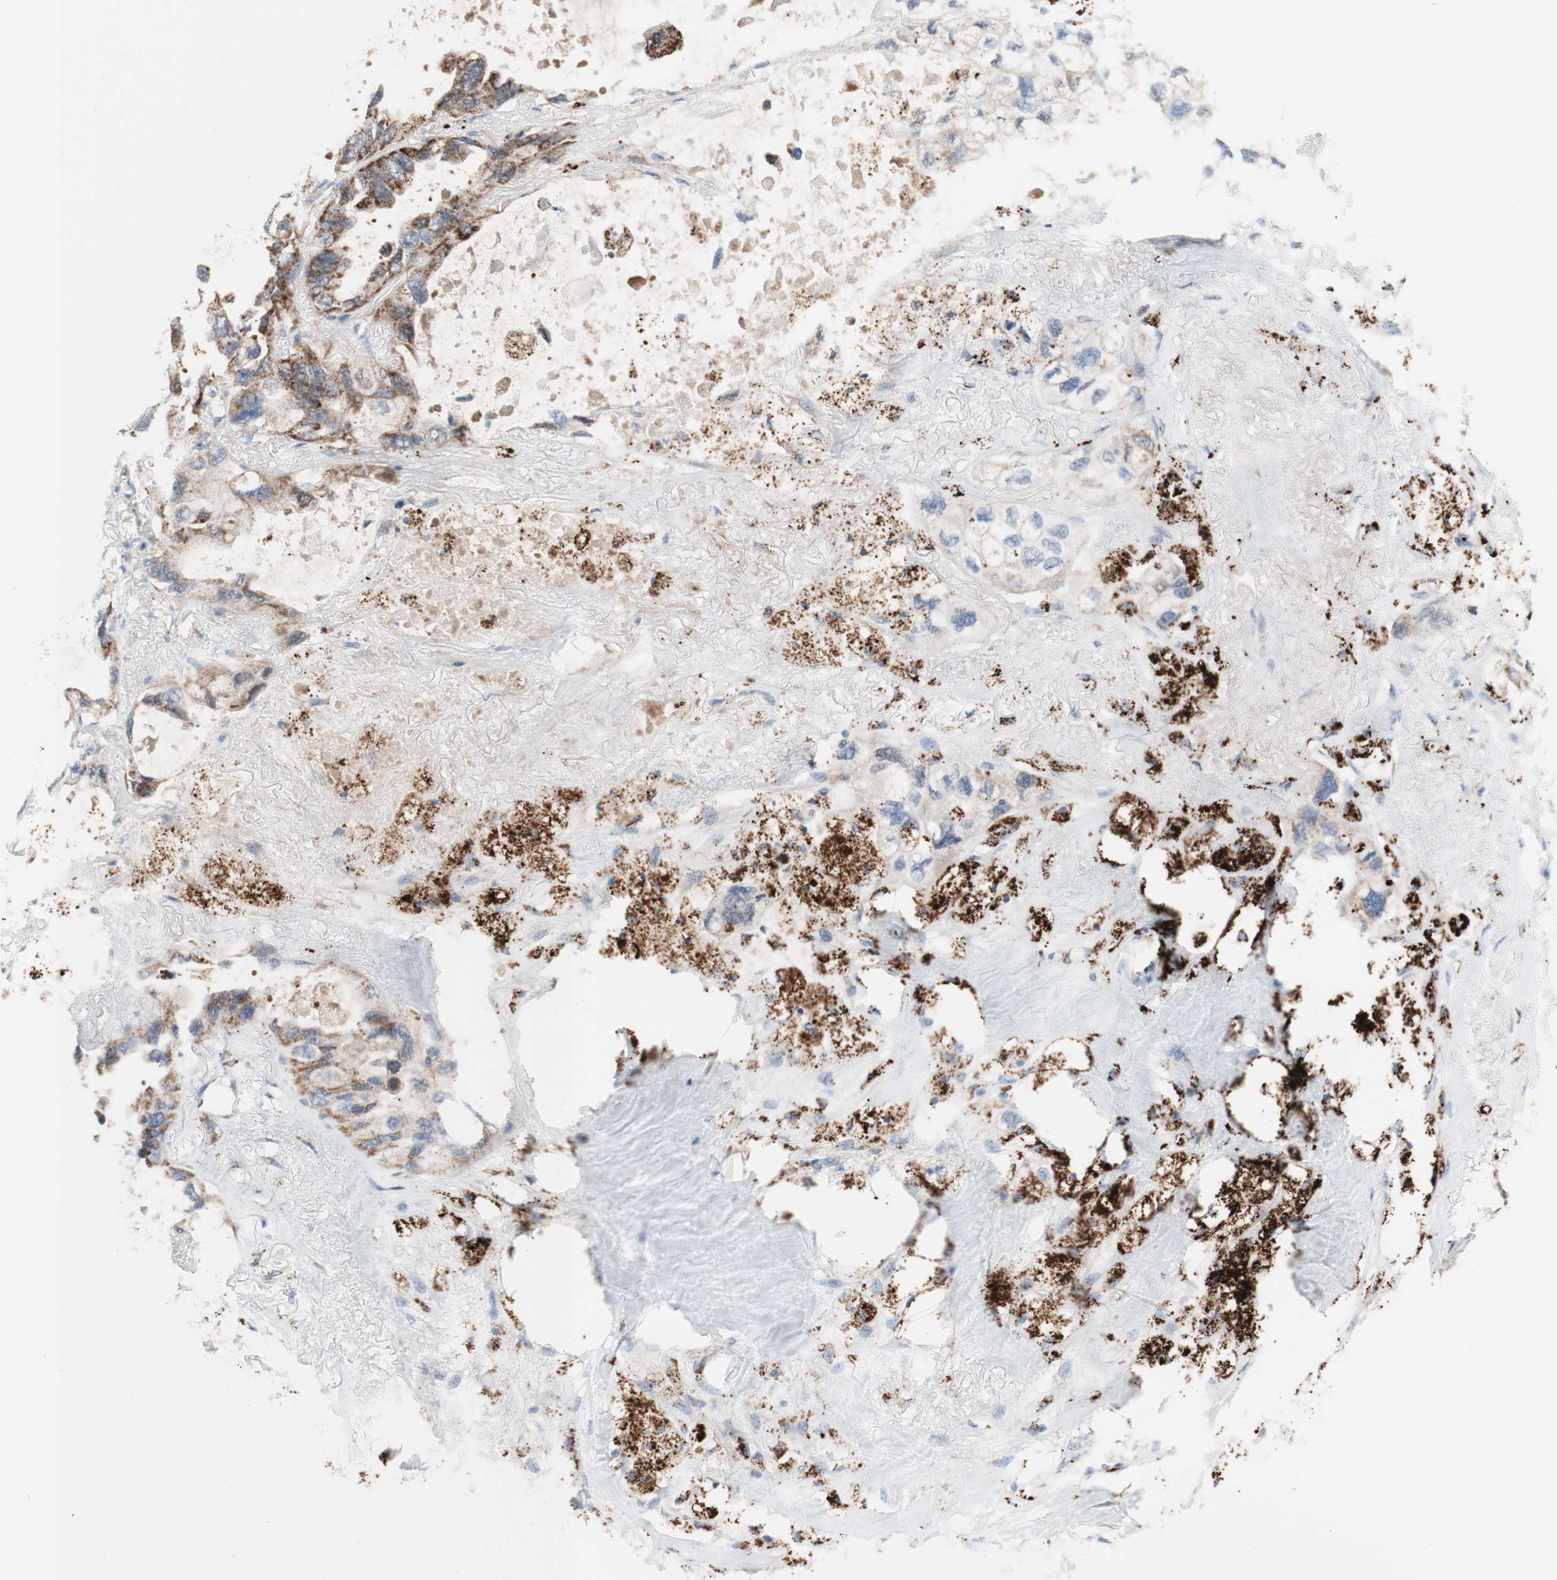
{"staining": {"intensity": "negative", "quantity": "none", "location": "none"}, "tissue": "lung cancer", "cell_type": "Tumor cells", "image_type": "cancer", "snomed": [{"axis": "morphology", "description": "Squamous cell carcinoma, NOS"}, {"axis": "topography", "description": "Lung"}], "caption": "High magnification brightfield microscopy of lung cancer stained with DAB (3,3'-diaminobenzidine) (brown) and counterstained with hematoxylin (blue): tumor cells show no significant expression.", "gene": "URB2", "patient": {"sex": "female", "age": 73}}